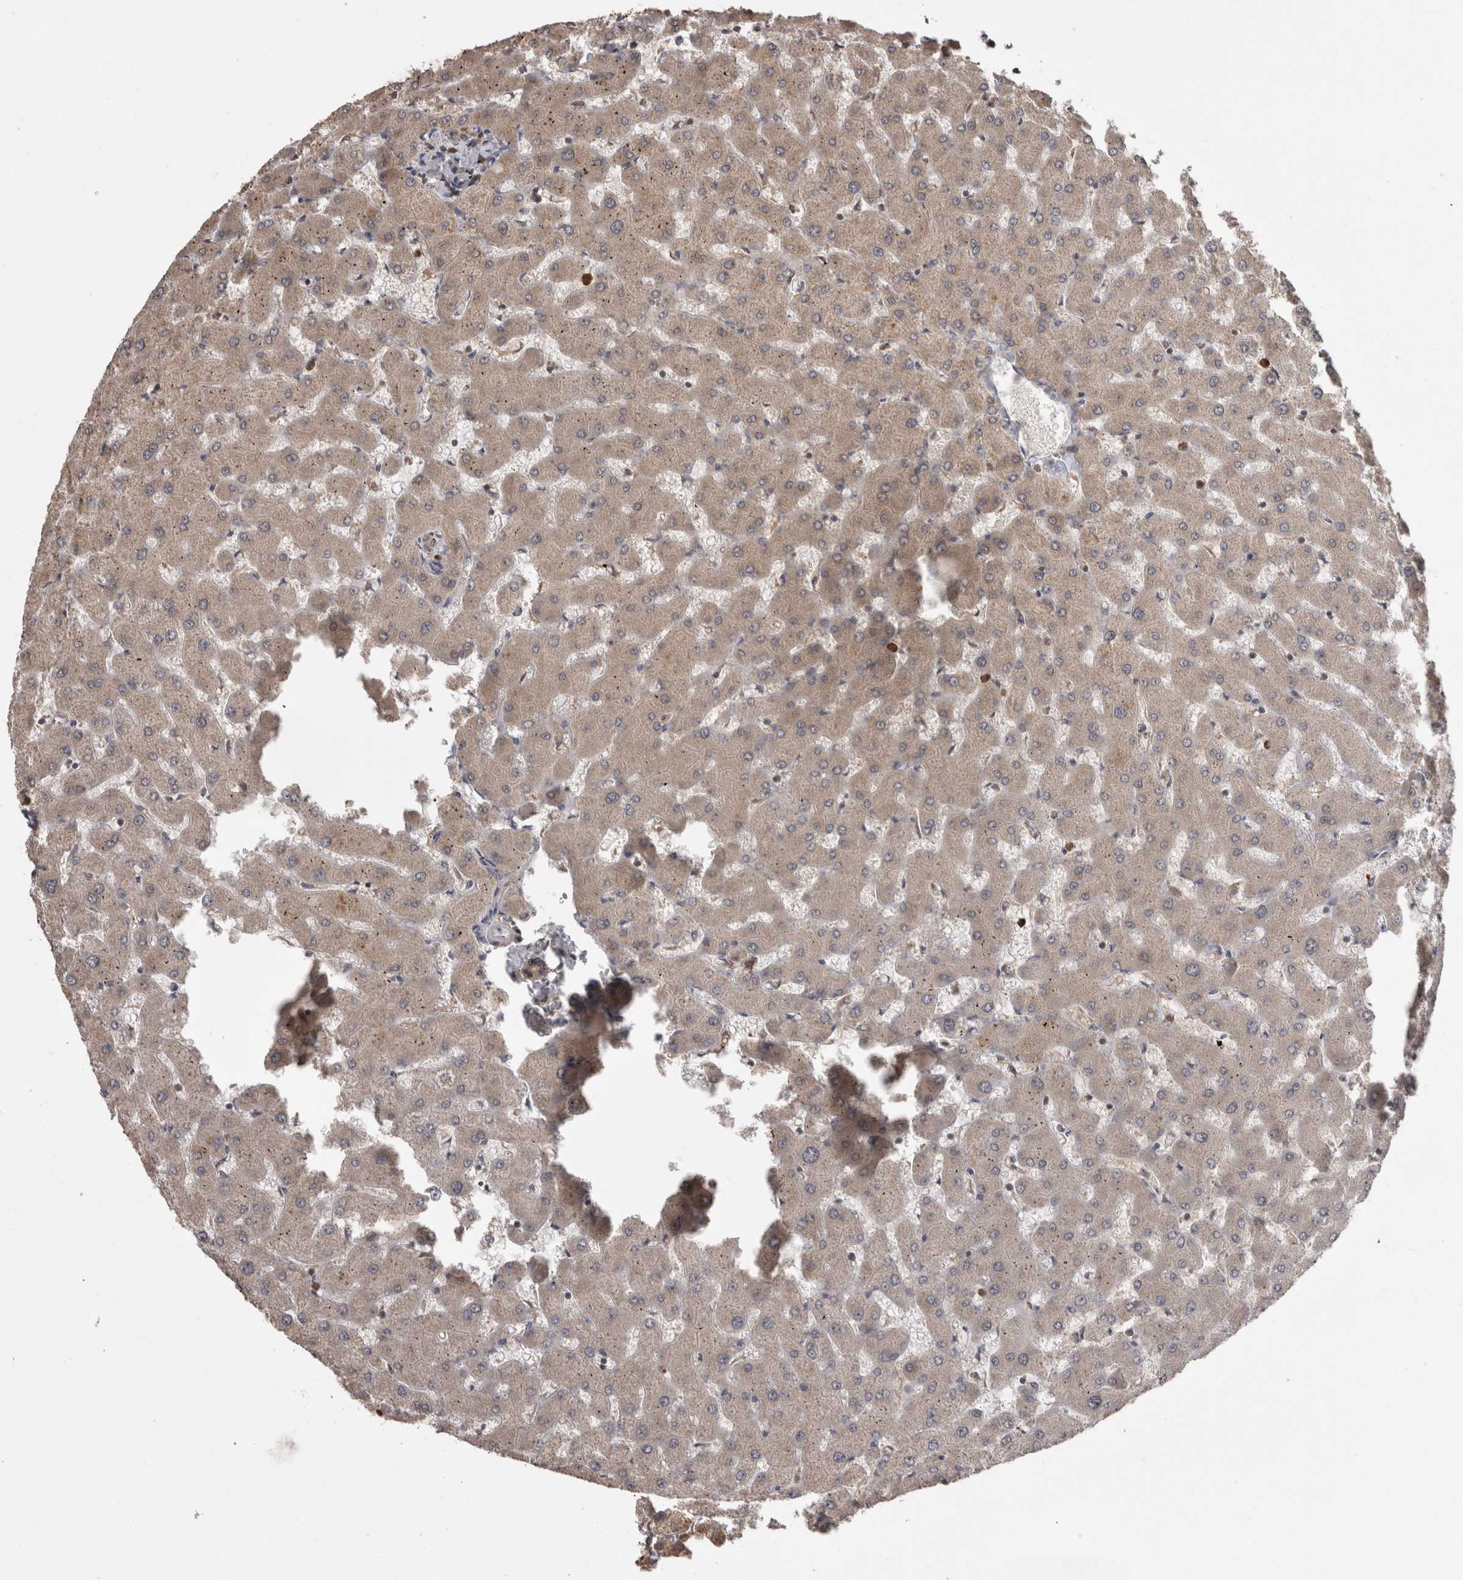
{"staining": {"intensity": "weak", "quantity": "25%-75%", "location": "cytoplasmic/membranous"}, "tissue": "liver", "cell_type": "Cholangiocytes", "image_type": "normal", "snomed": [{"axis": "morphology", "description": "Normal tissue, NOS"}, {"axis": "topography", "description": "Liver"}], "caption": "DAB immunohistochemical staining of normal human liver reveals weak cytoplasmic/membranous protein staining in approximately 25%-75% of cholangiocytes. Nuclei are stained in blue.", "gene": "PREP", "patient": {"sex": "female", "age": 63}}